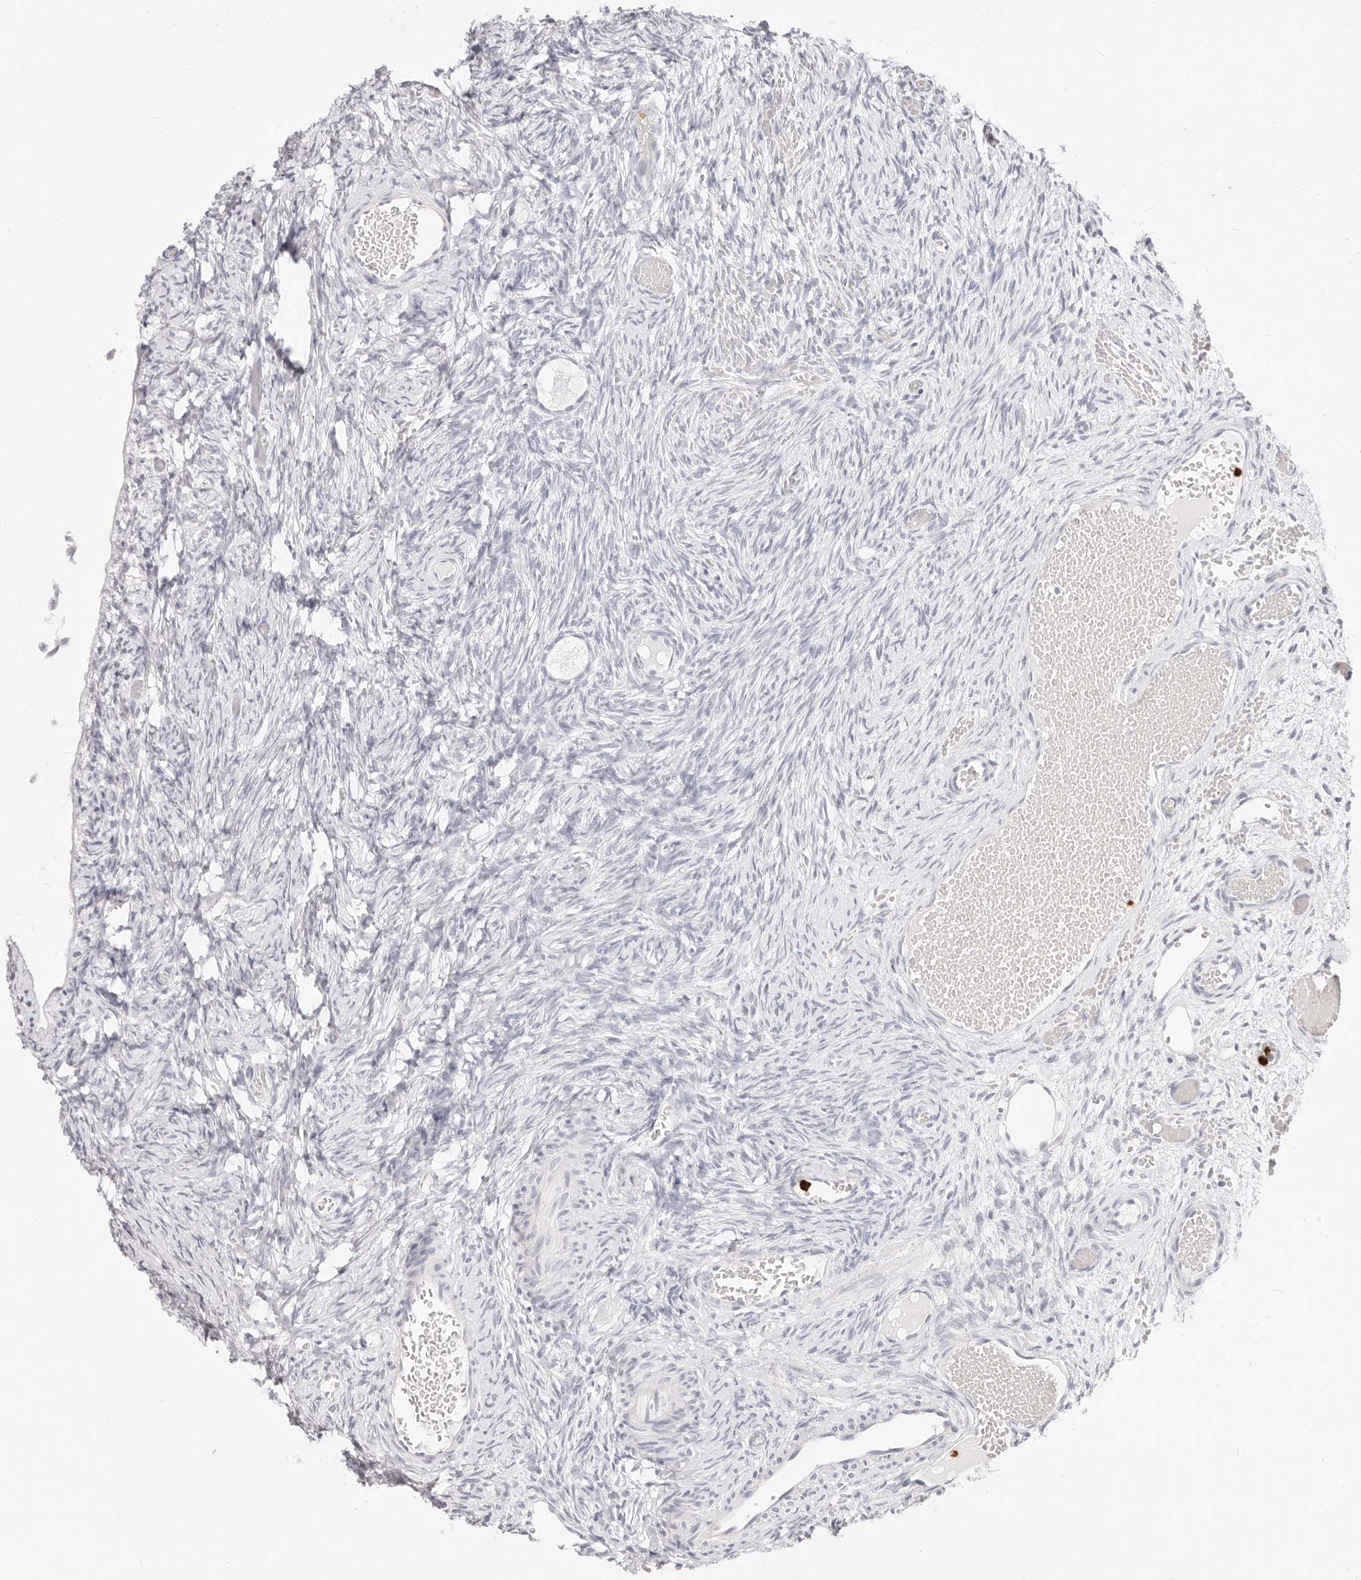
{"staining": {"intensity": "negative", "quantity": "none", "location": "none"}, "tissue": "ovary", "cell_type": "Follicle cells", "image_type": "normal", "snomed": [{"axis": "morphology", "description": "Adenocarcinoma, NOS"}, {"axis": "topography", "description": "Endometrium"}], "caption": "An immunohistochemistry photomicrograph of benign ovary is shown. There is no staining in follicle cells of ovary.", "gene": "CAMP", "patient": {"sex": "female", "age": 32}}